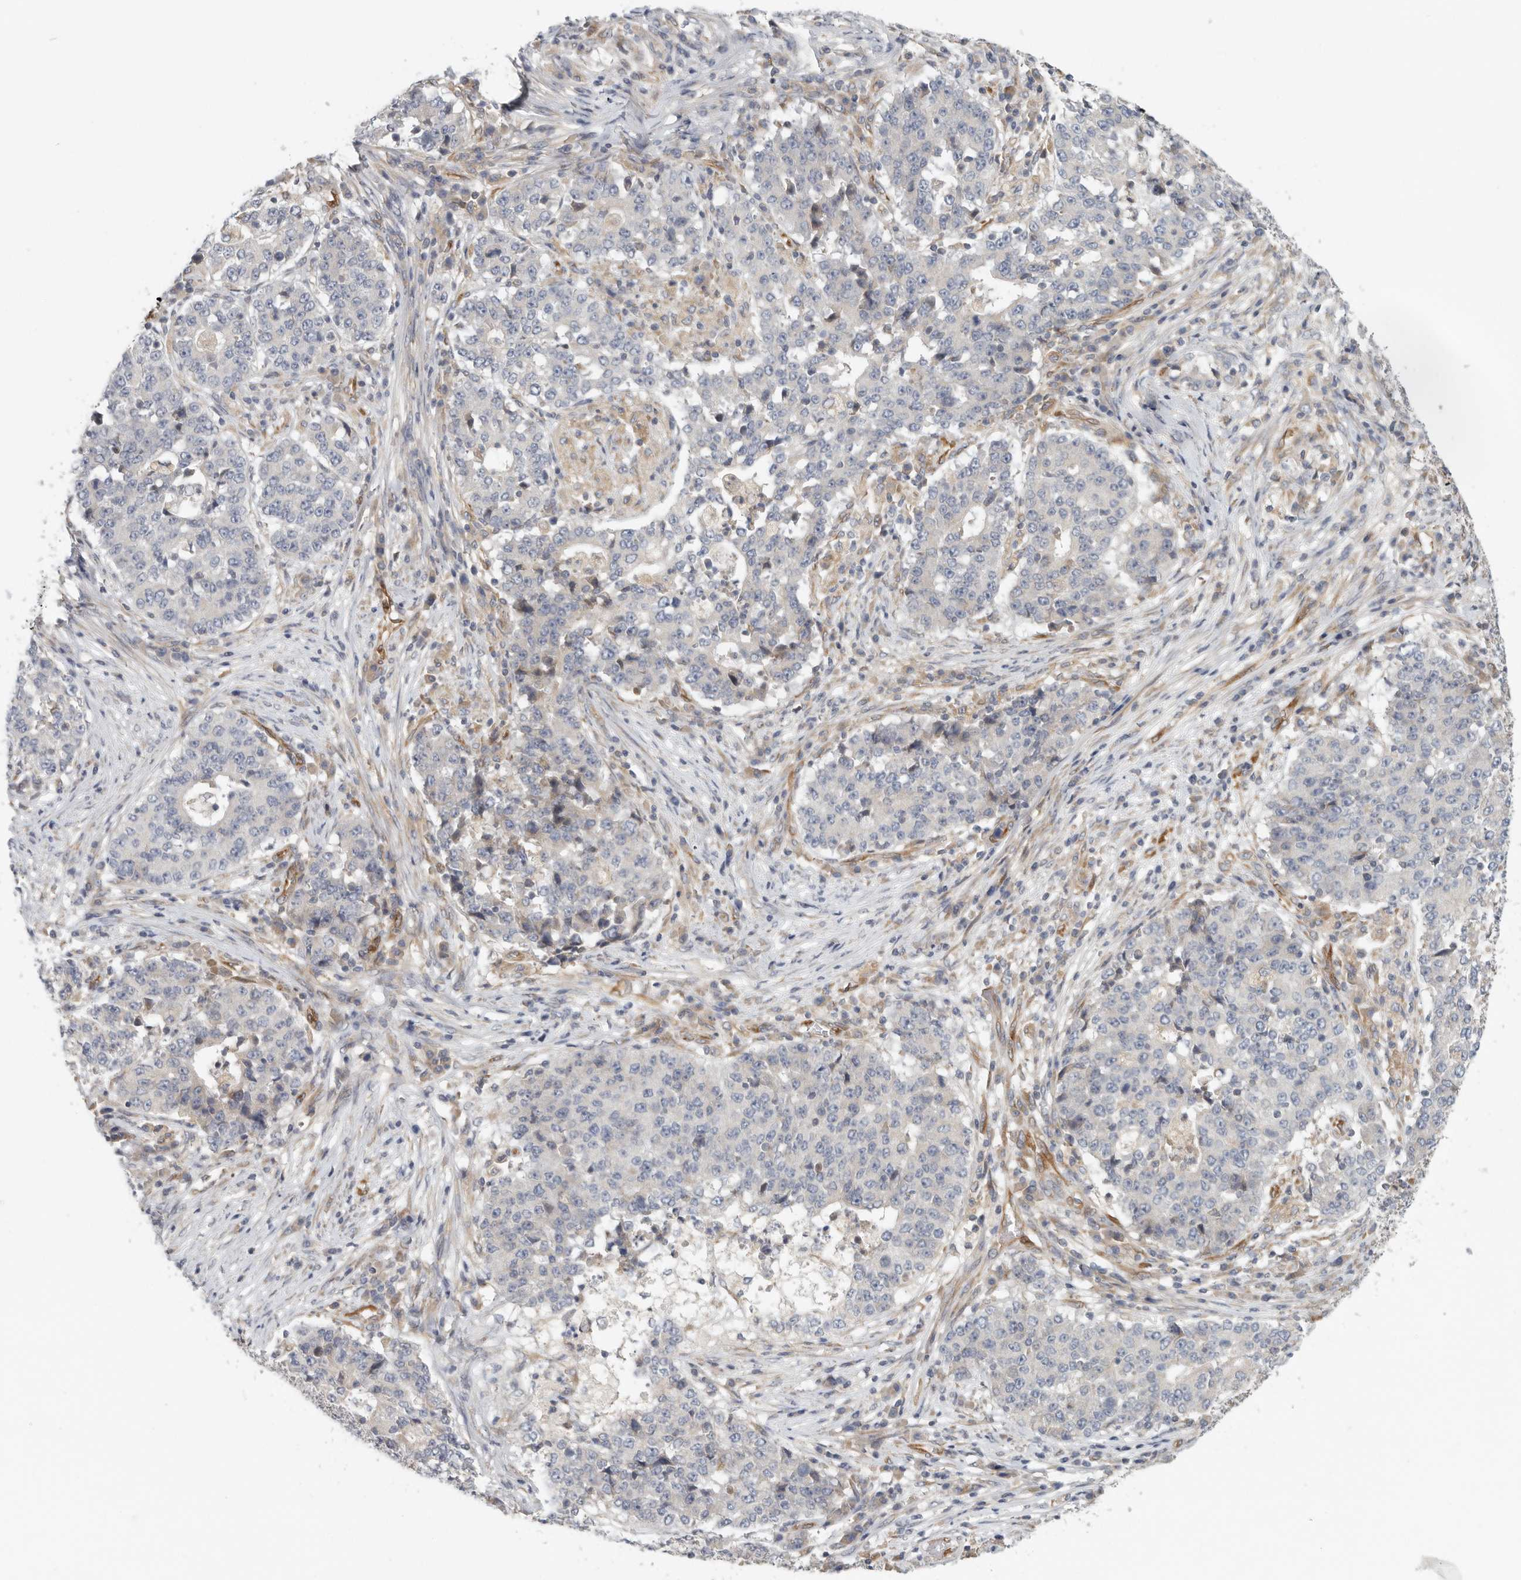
{"staining": {"intensity": "negative", "quantity": "none", "location": "none"}, "tissue": "stomach cancer", "cell_type": "Tumor cells", "image_type": "cancer", "snomed": [{"axis": "morphology", "description": "Adenocarcinoma, NOS"}, {"axis": "topography", "description": "Stomach"}], "caption": "An image of human stomach cancer is negative for staining in tumor cells.", "gene": "BCAP29", "patient": {"sex": "male", "age": 59}}